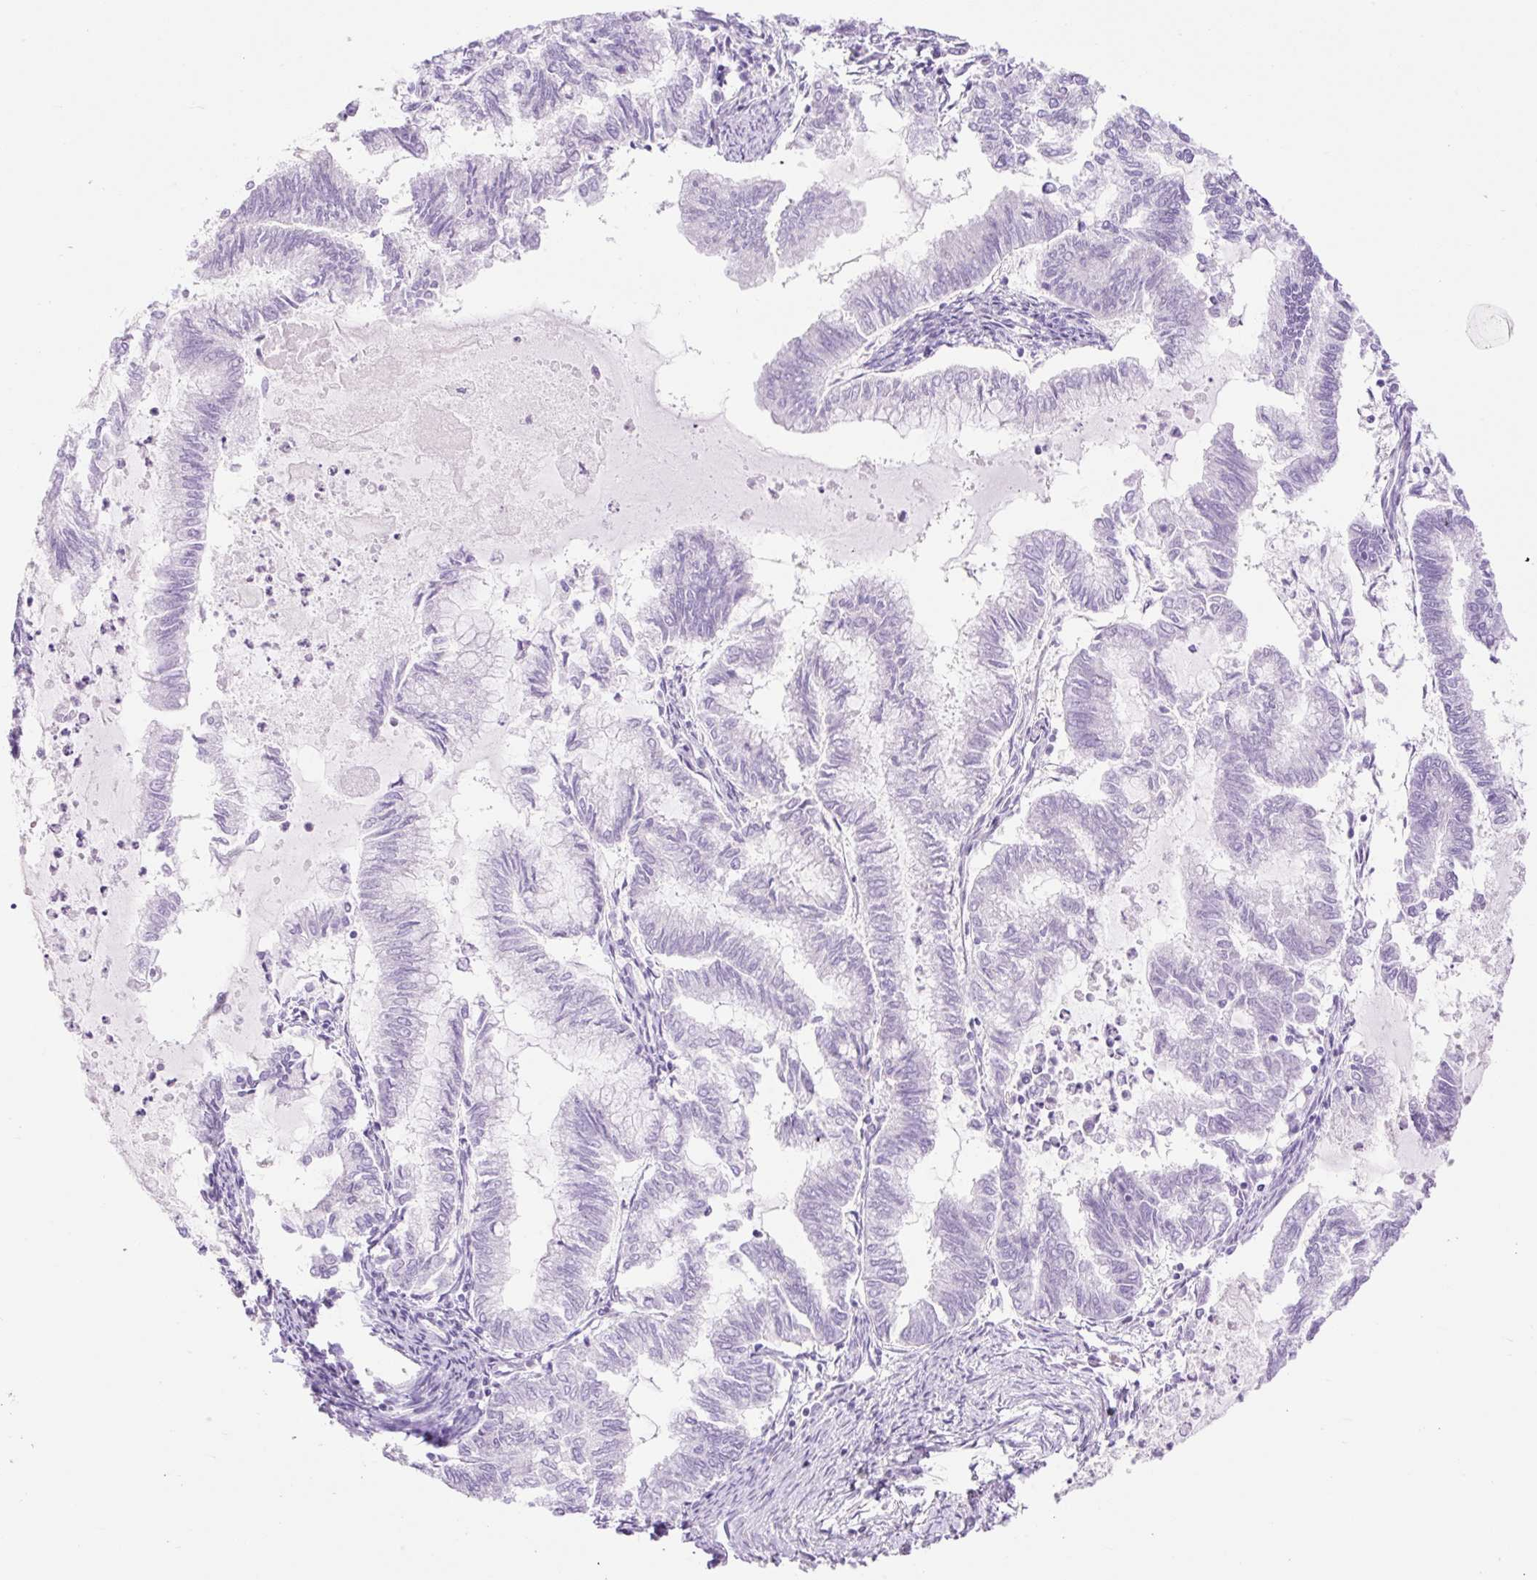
{"staining": {"intensity": "negative", "quantity": "none", "location": "none"}, "tissue": "endometrial cancer", "cell_type": "Tumor cells", "image_type": "cancer", "snomed": [{"axis": "morphology", "description": "Adenocarcinoma, NOS"}, {"axis": "topography", "description": "Endometrium"}], "caption": "This is a histopathology image of immunohistochemistry (IHC) staining of adenocarcinoma (endometrial), which shows no positivity in tumor cells.", "gene": "SLC25A40", "patient": {"sex": "female", "age": 79}}